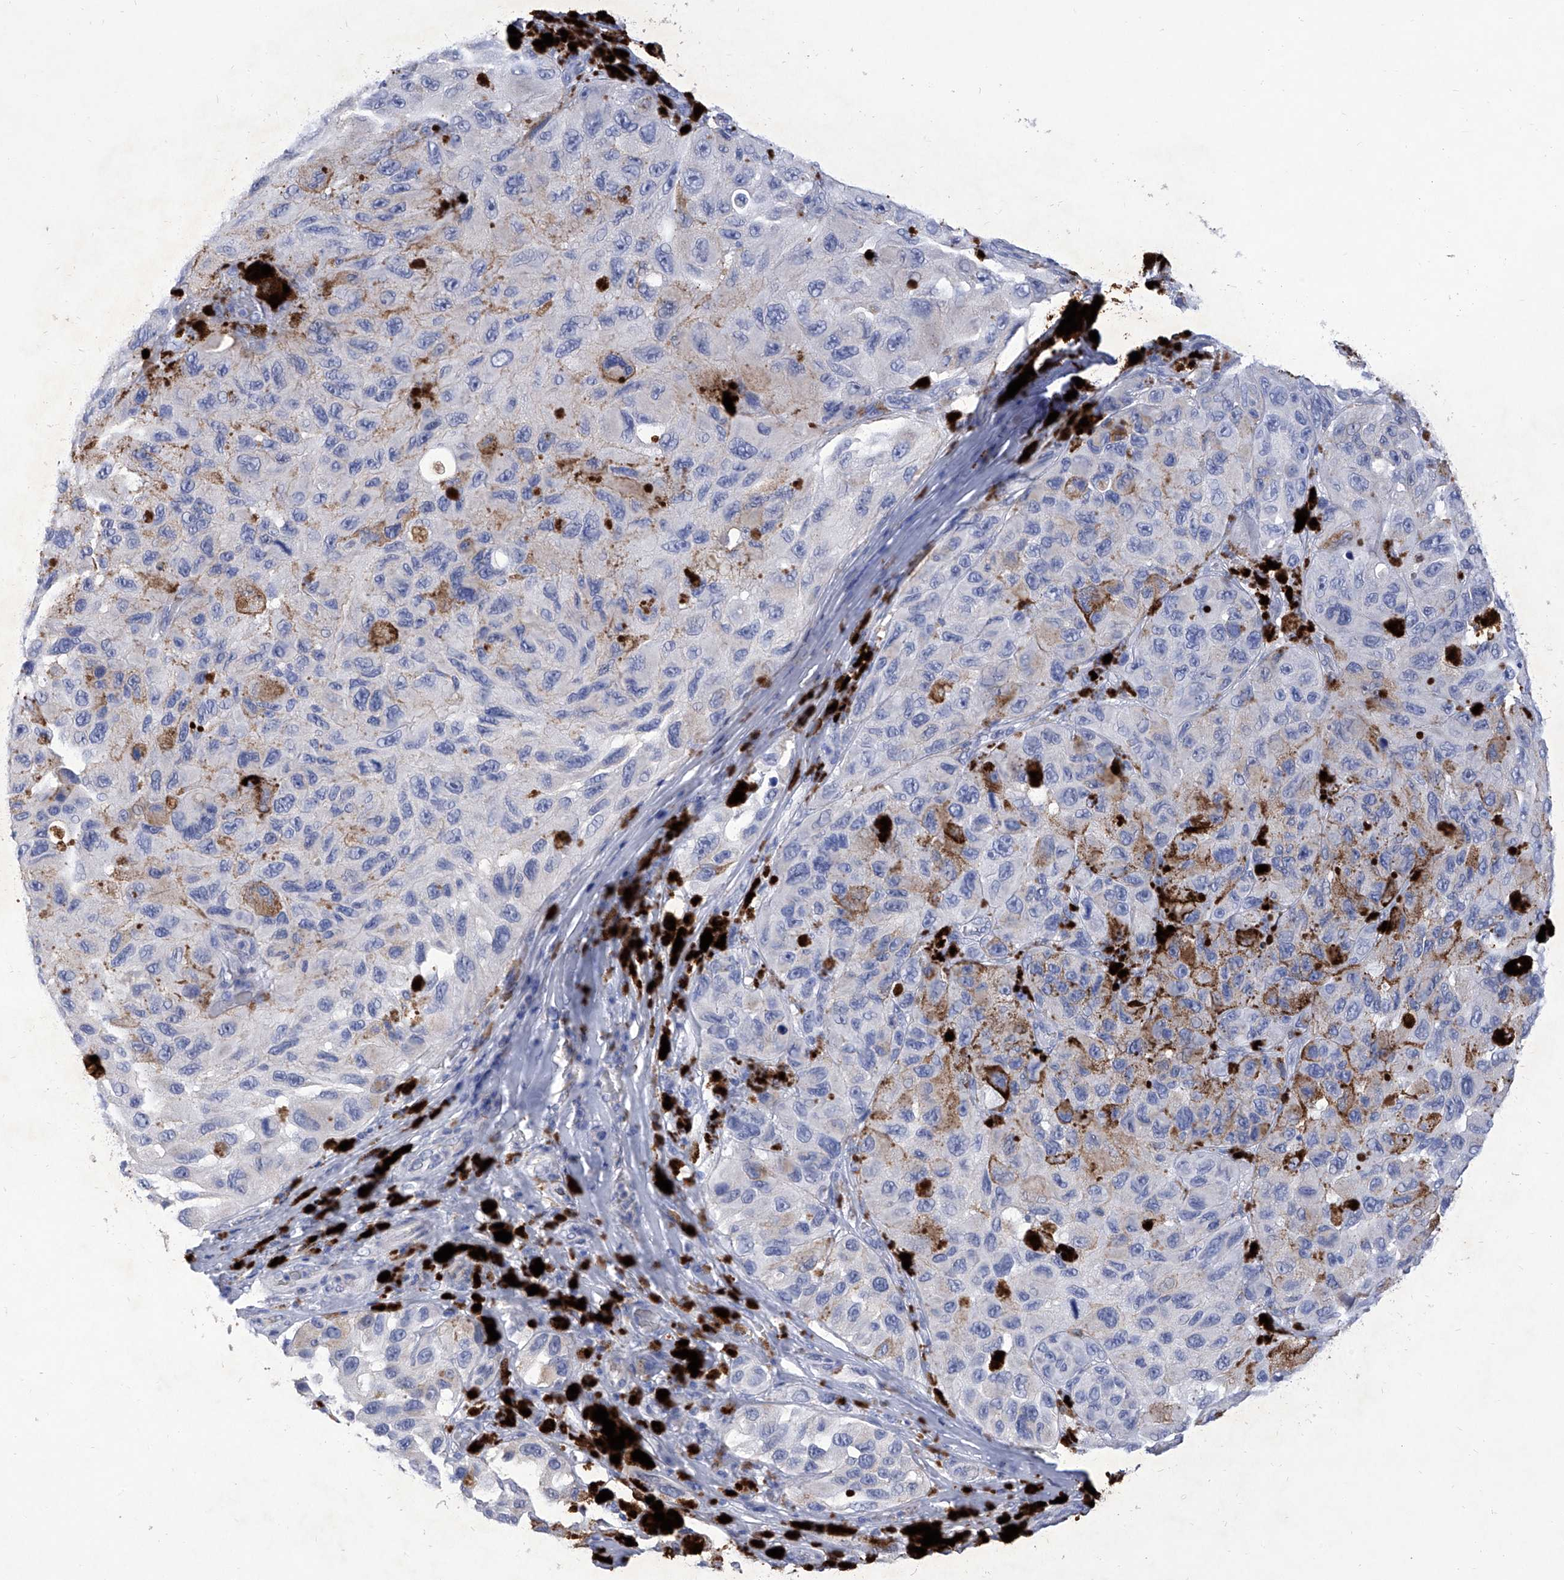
{"staining": {"intensity": "negative", "quantity": "none", "location": "none"}, "tissue": "melanoma", "cell_type": "Tumor cells", "image_type": "cancer", "snomed": [{"axis": "morphology", "description": "Malignant melanoma, NOS"}, {"axis": "topography", "description": "Skin"}], "caption": "This photomicrograph is of melanoma stained with IHC to label a protein in brown with the nuclei are counter-stained blue. There is no staining in tumor cells.", "gene": "IFNL2", "patient": {"sex": "female", "age": 73}}